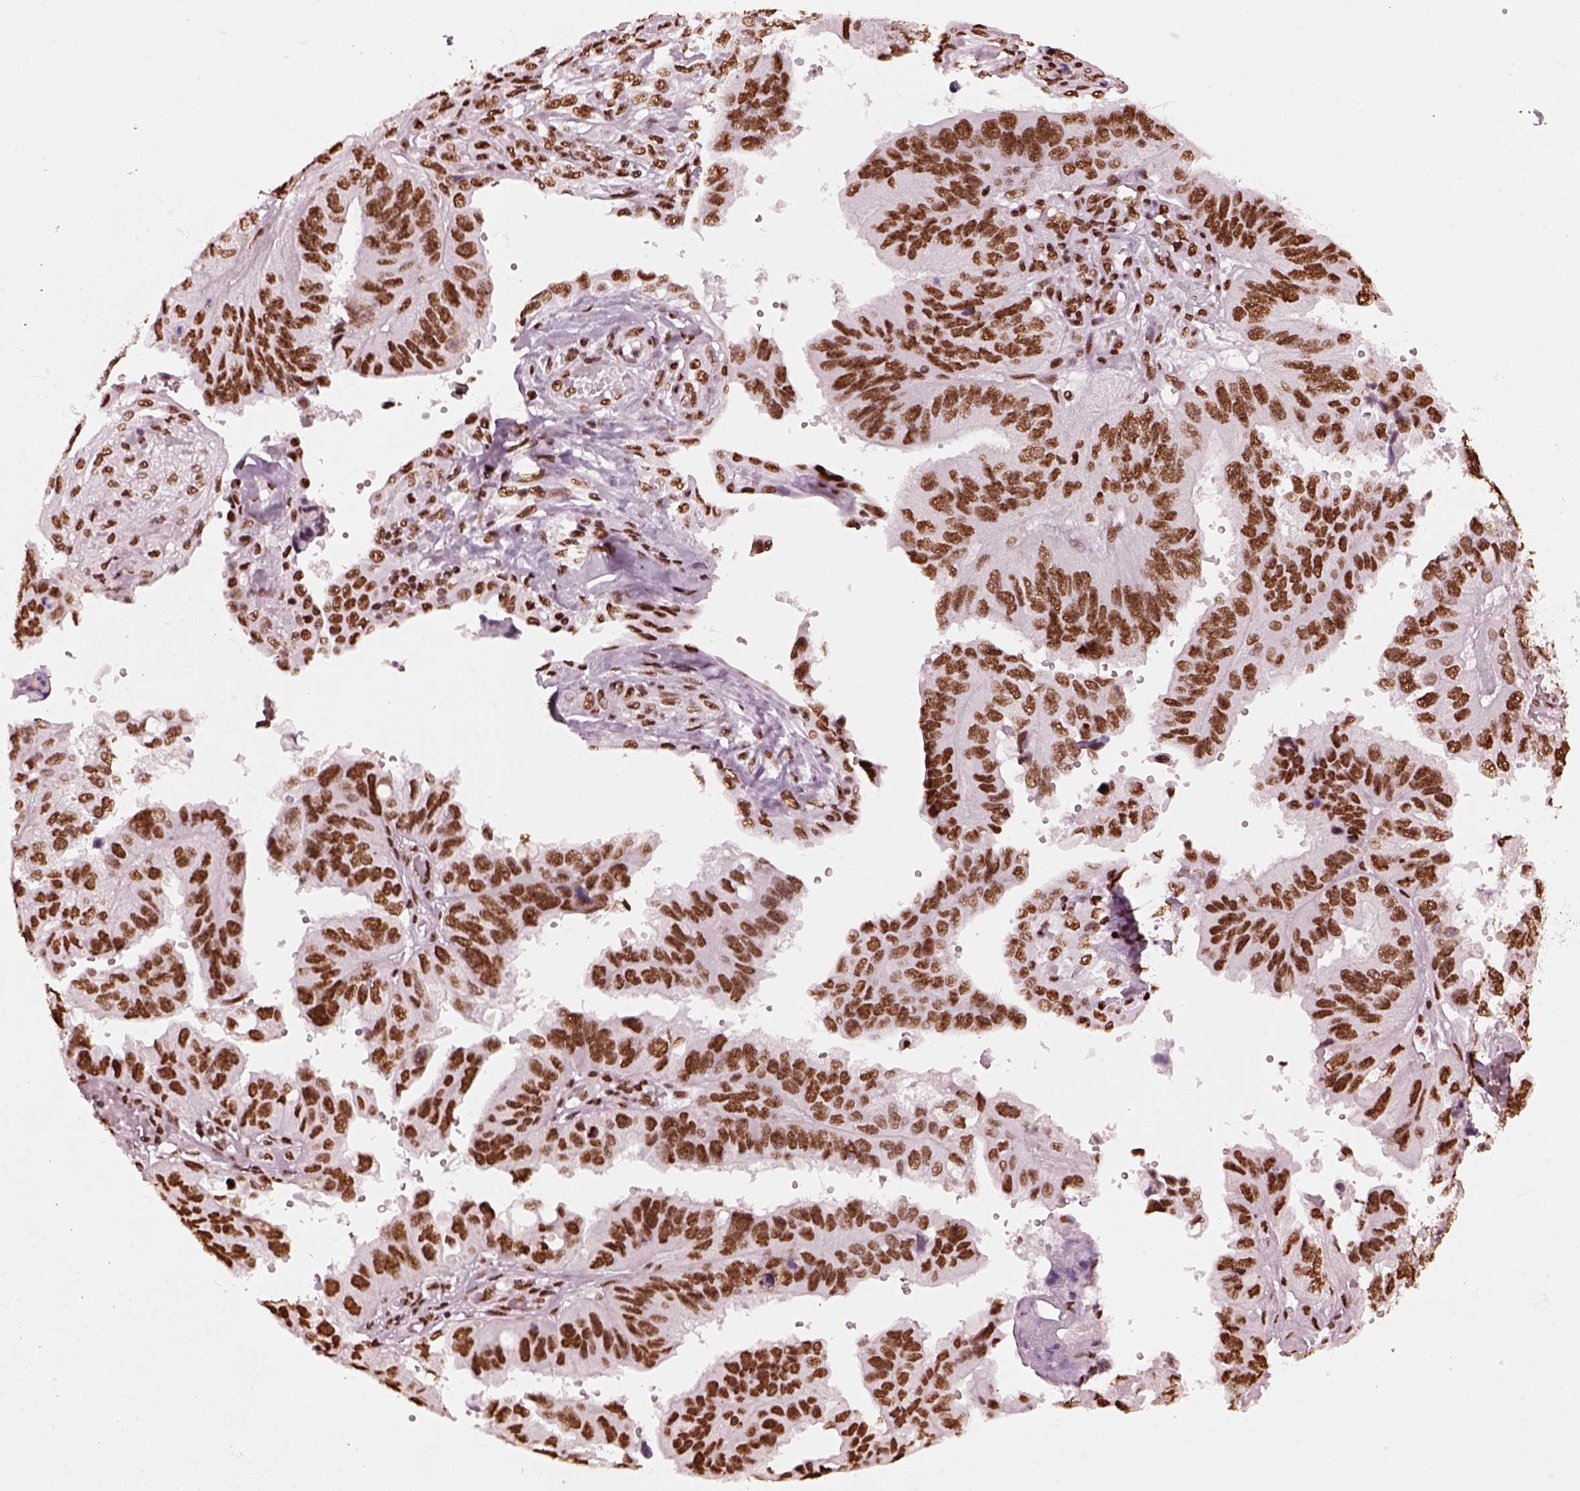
{"staining": {"intensity": "strong", "quantity": ">75%", "location": "nuclear"}, "tissue": "ovarian cancer", "cell_type": "Tumor cells", "image_type": "cancer", "snomed": [{"axis": "morphology", "description": "Cystadenocarcinoma, serous, NOS"}, {"axis": "topography", "description": "Ovary"}], "caption": "This micrograph demonstrates ovarian cancer stained with immunohistochemistry to label a protein in brown. The nuclear of tumor cells show strong positivity for the protein. Nuclei are counter-stained blue.", "gene": "CBFA2T3", "patient": {"sex": "female", "age": 79}}